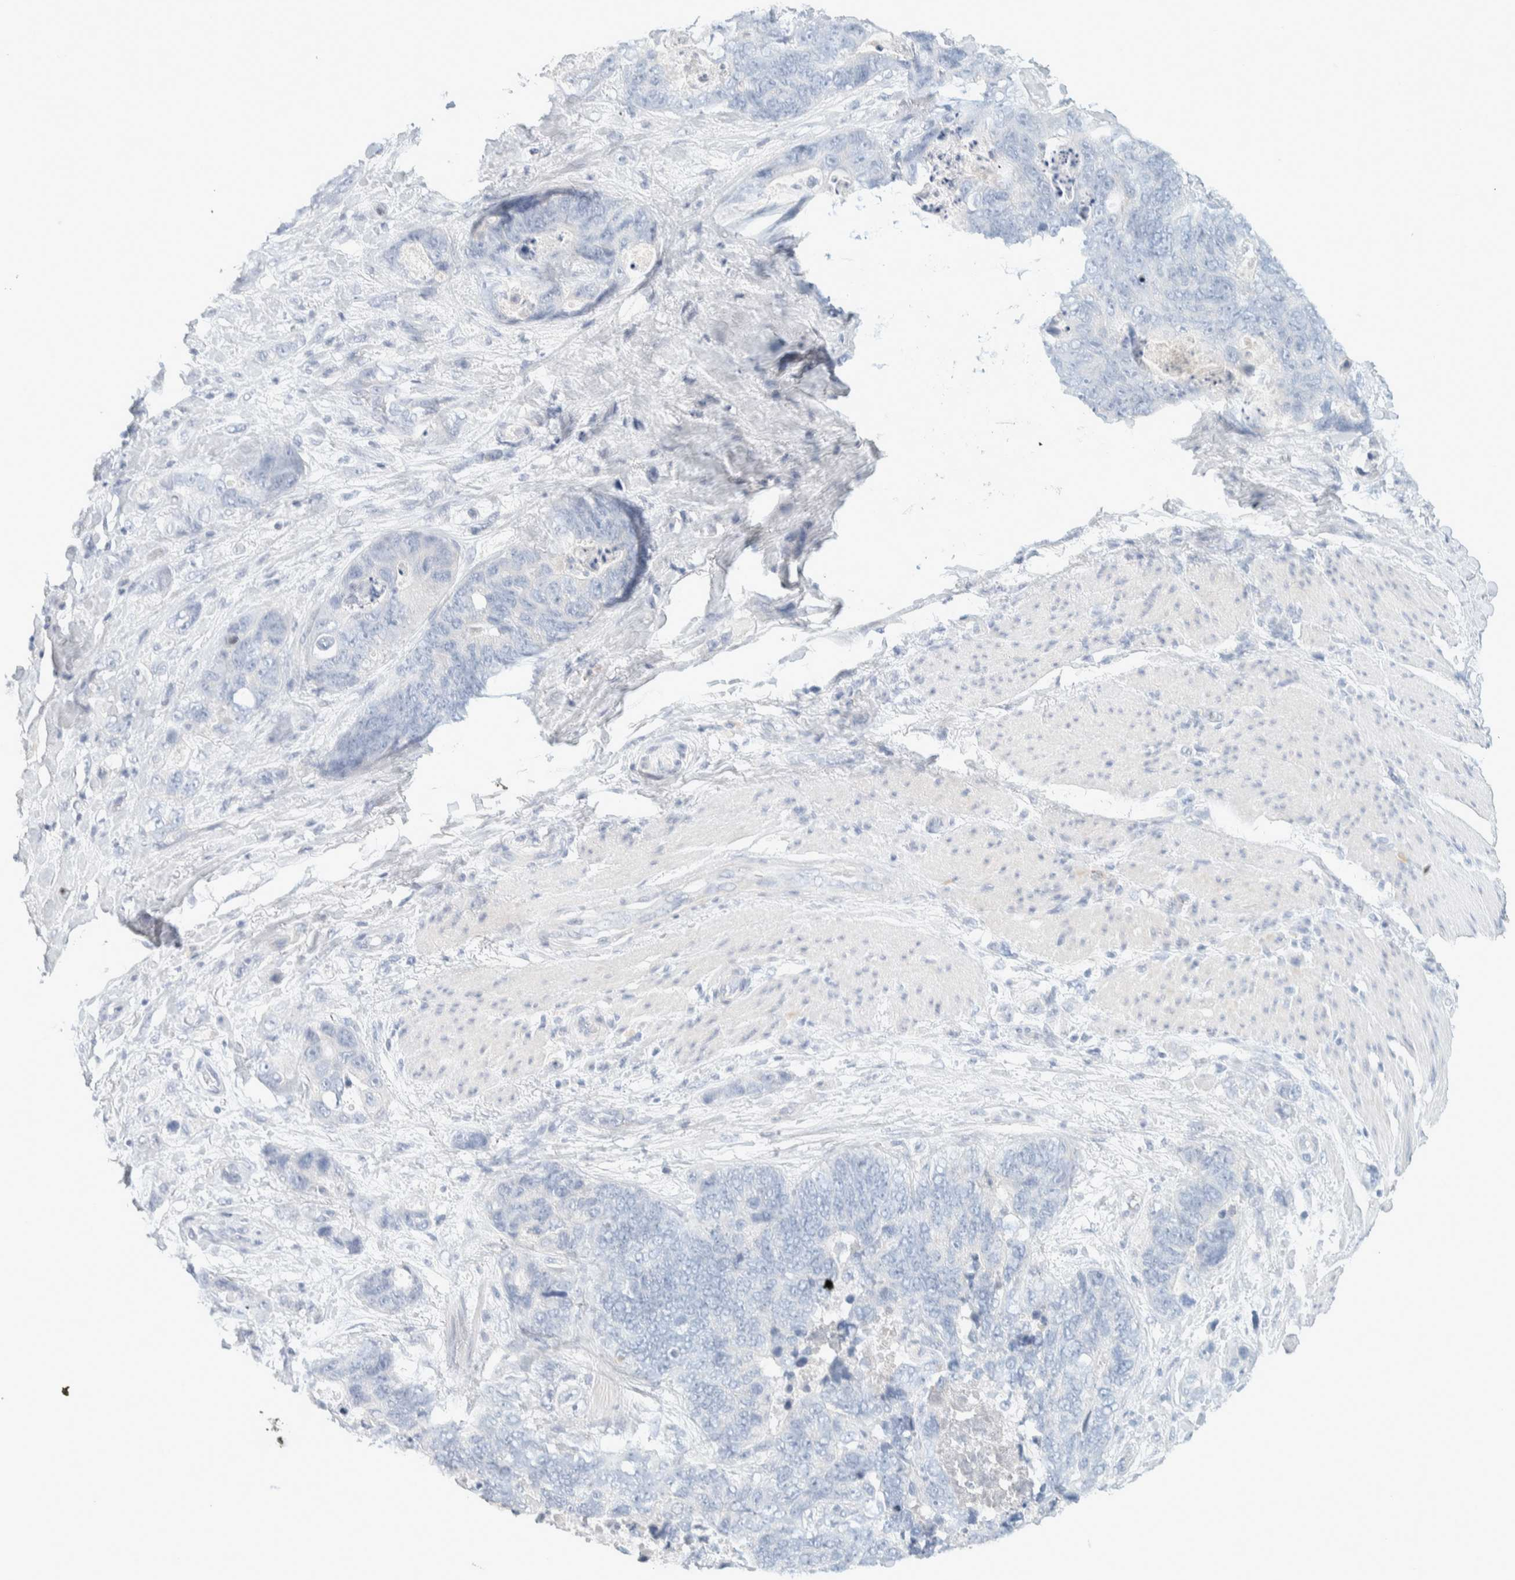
{"staining": {"intensity": "negative", "quantity": "none", "location": "none"}, "tissue": "stomach cancer", "cell_type": "Tumor cells", "image_type": "cancer", "snomed": [{"axis": "morphology", "description": "Normal tissue, NOS"}, {"axis": "morphology", "description": "Adenocarcinoma, NOS"}, {"axis": "topography", "description": "Stomach"}], "caption": "Tumor cells are negative for brown protein staining in stomach adenocarcinoma.", "gene": "ALOX12B", "patient": {"sex": "female", "age": 89}}